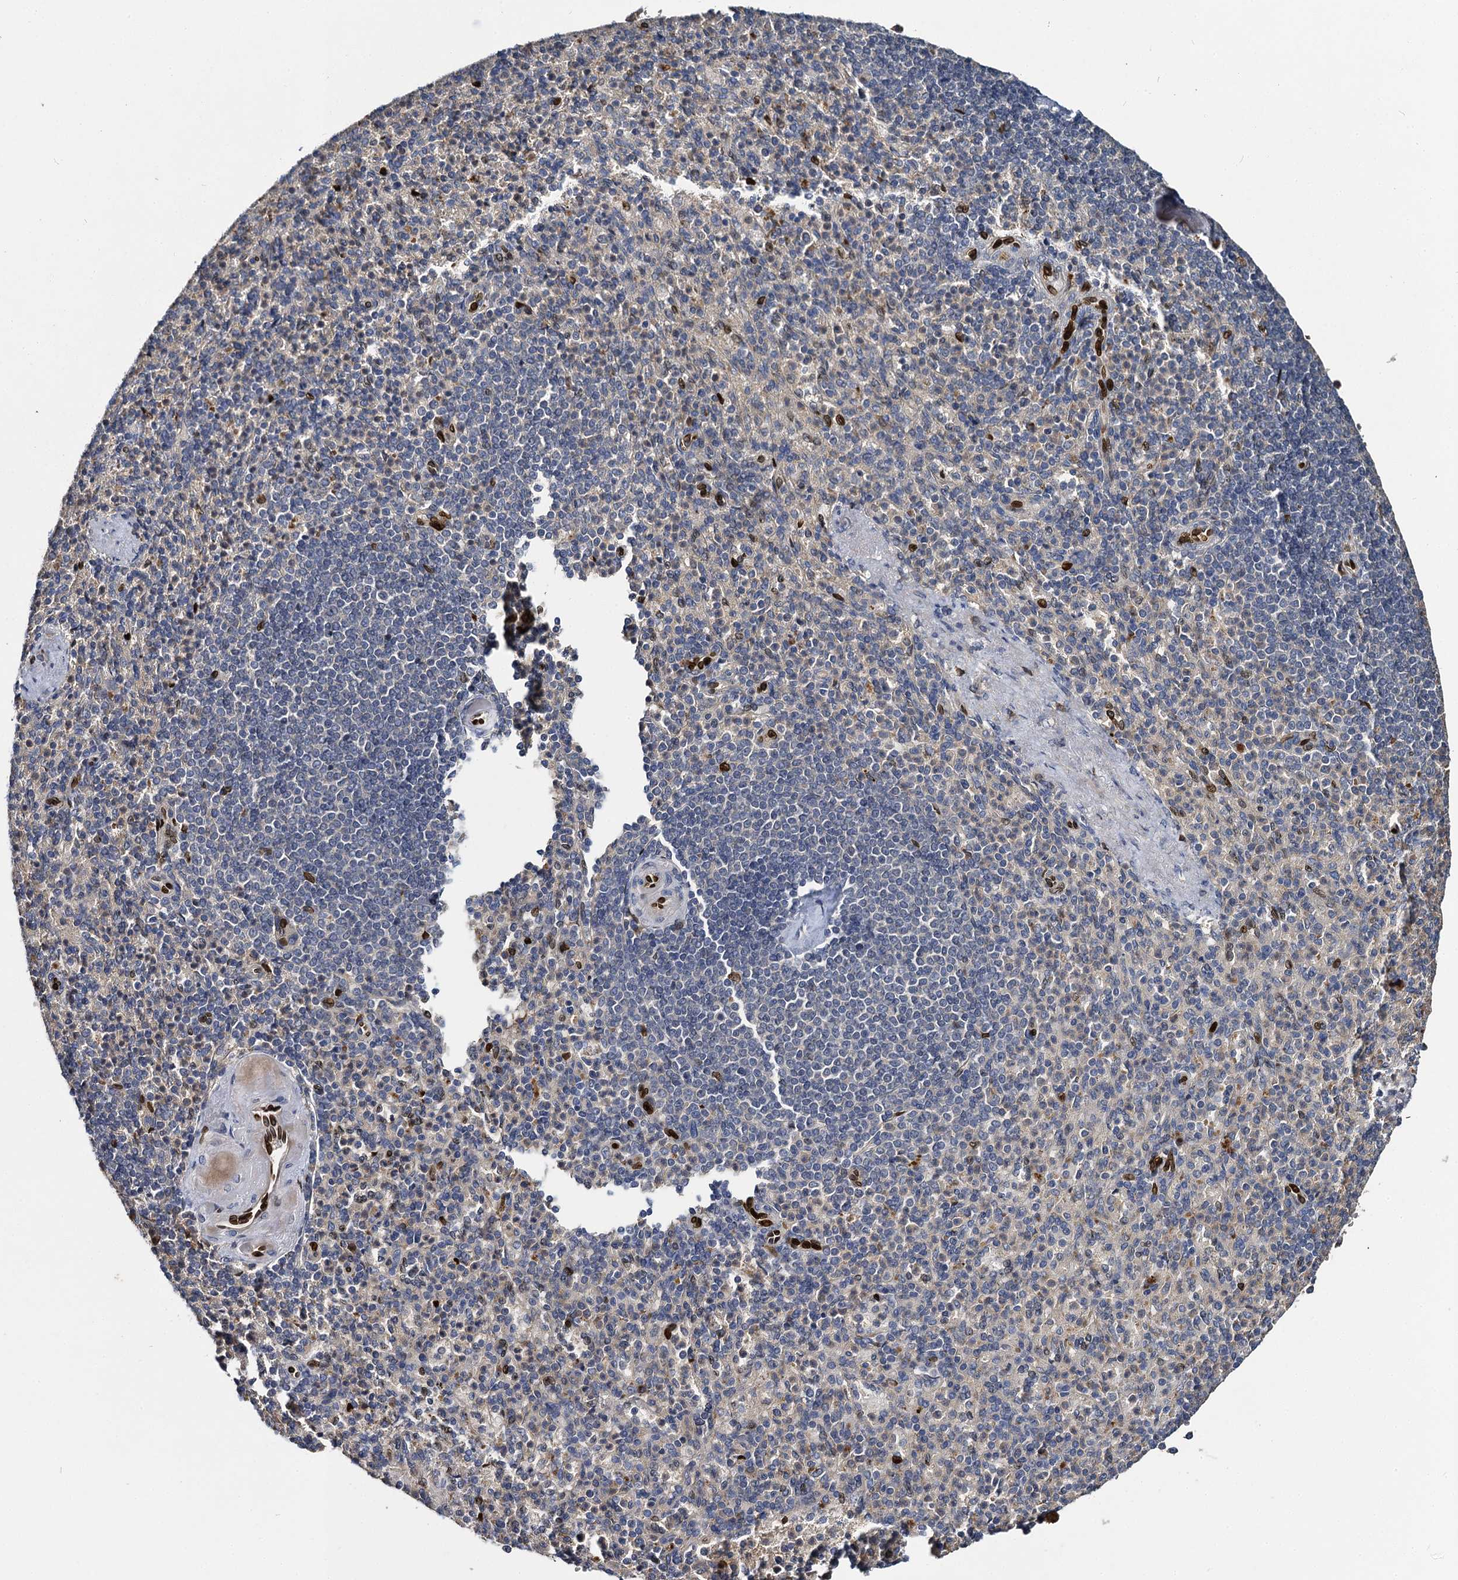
{"staining": {"intensity": "negative", "quantity": "none", "location": "none"}, "tissue": "spleen", "cell_type": "Cells in red pulp", "image_type": "normal", "snomed": [{"axis": "morphology", "description": "Normal tissue, NOS"}, {"axis": "topography", "description": "Spleen"}], "caption": "The immunohistochemistry histopathology image has no significant expression in cells in red pulp of spleen. (IHC, brightfield microscopy, high magnification).", "gene": "SLC11A2", "patient": {"sex": "female", "age": 74}}